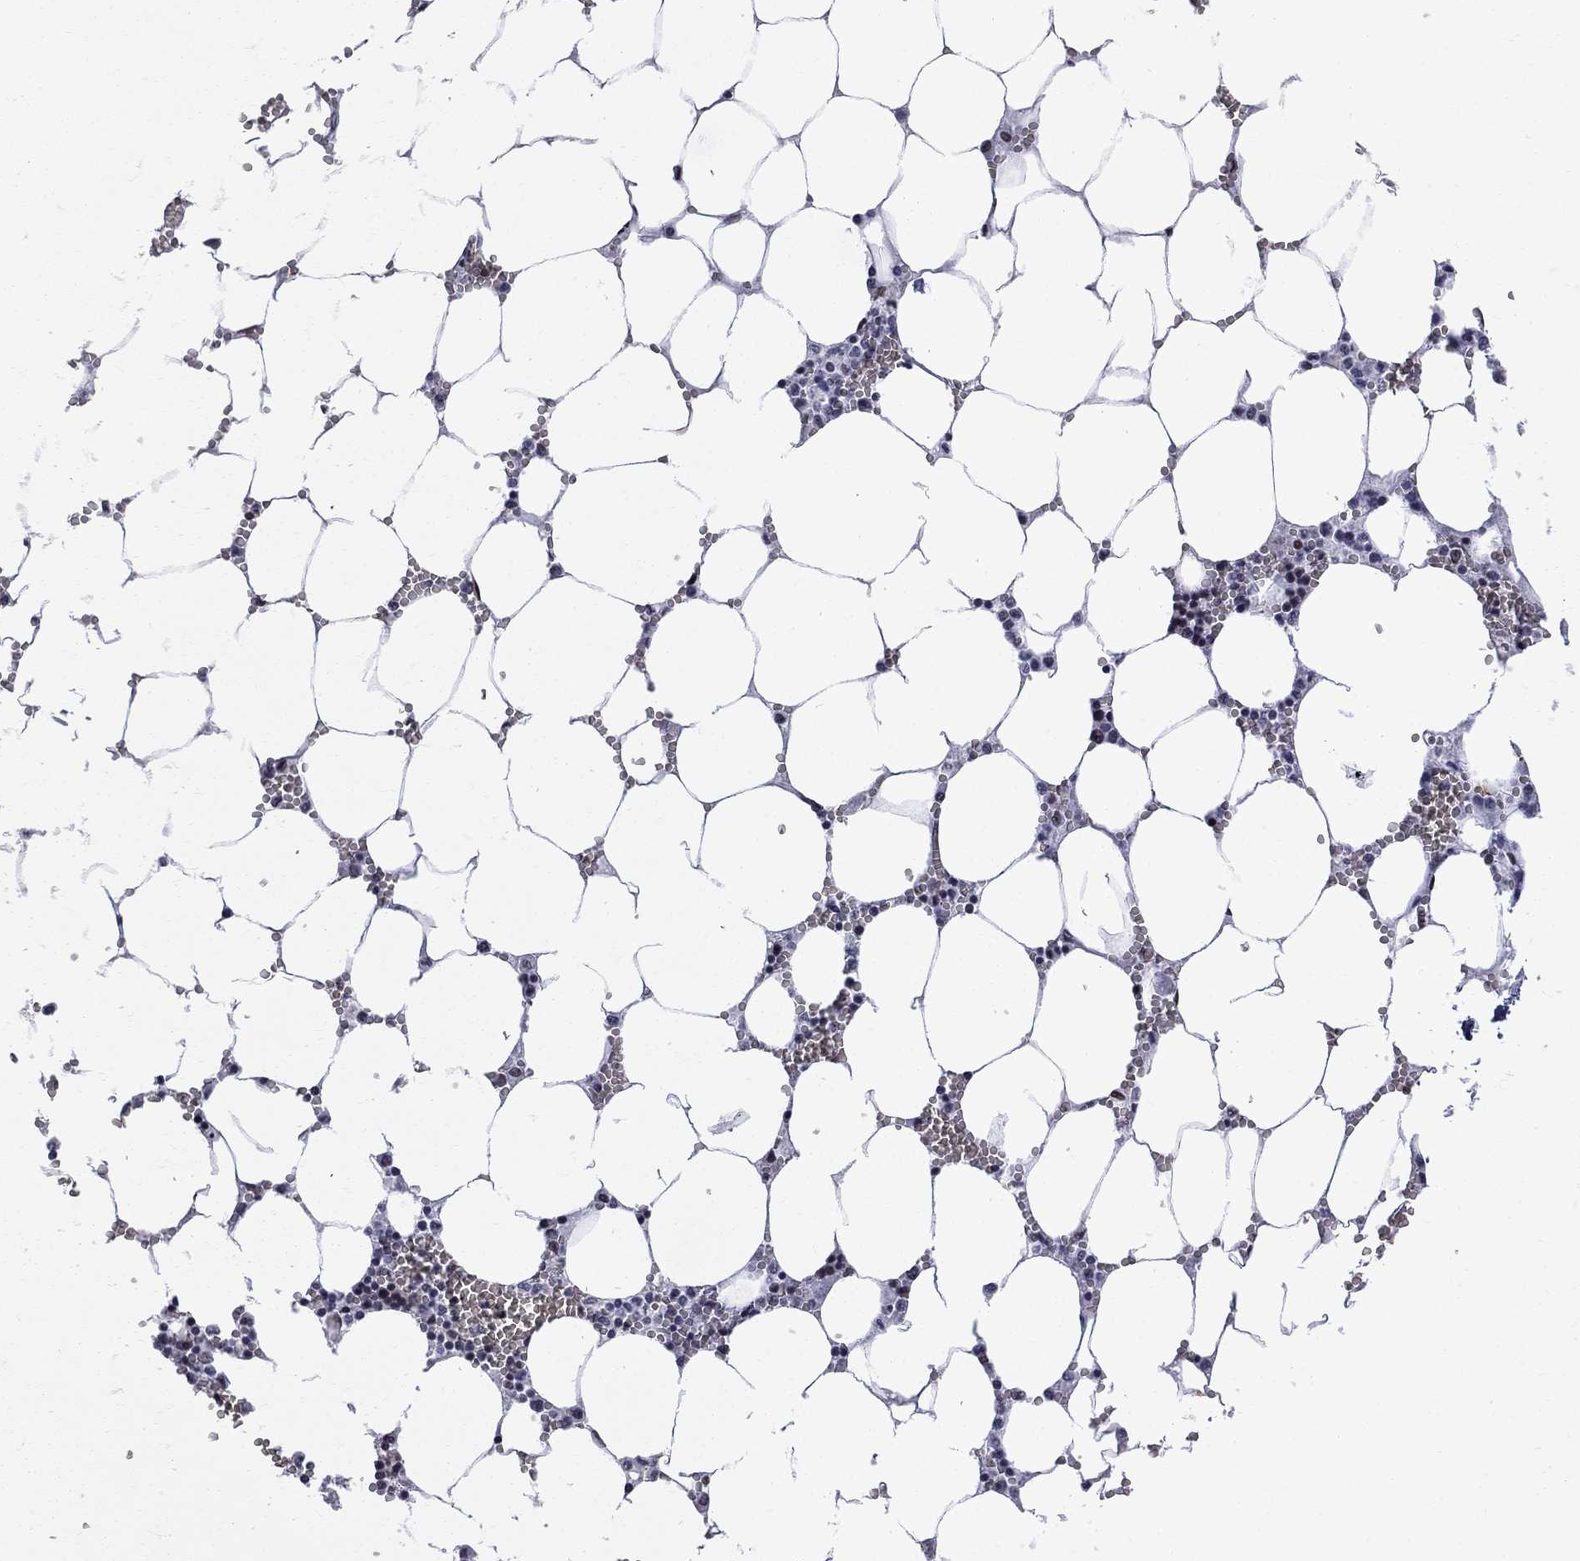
{"staining": {"intensity": "strong", "quantity": "<25%", "location": "nuclear"}, "tissue": "bone marrow", "cell_type": "Hematopoietic cells", "image_type": "normal", "snomed": [{"axis": "morphology", "description": "Normal tissue, NOS"}, {"axis": "topography", "description": "Bone marrow"}], "caption": "Hematopoietic cells exhibit medium levels of strong nuclear staining in approximately <25% of cells in normal bone marrow.", "gene": "ZBTB47", "patient": {"sex": "female", "age": 64}}